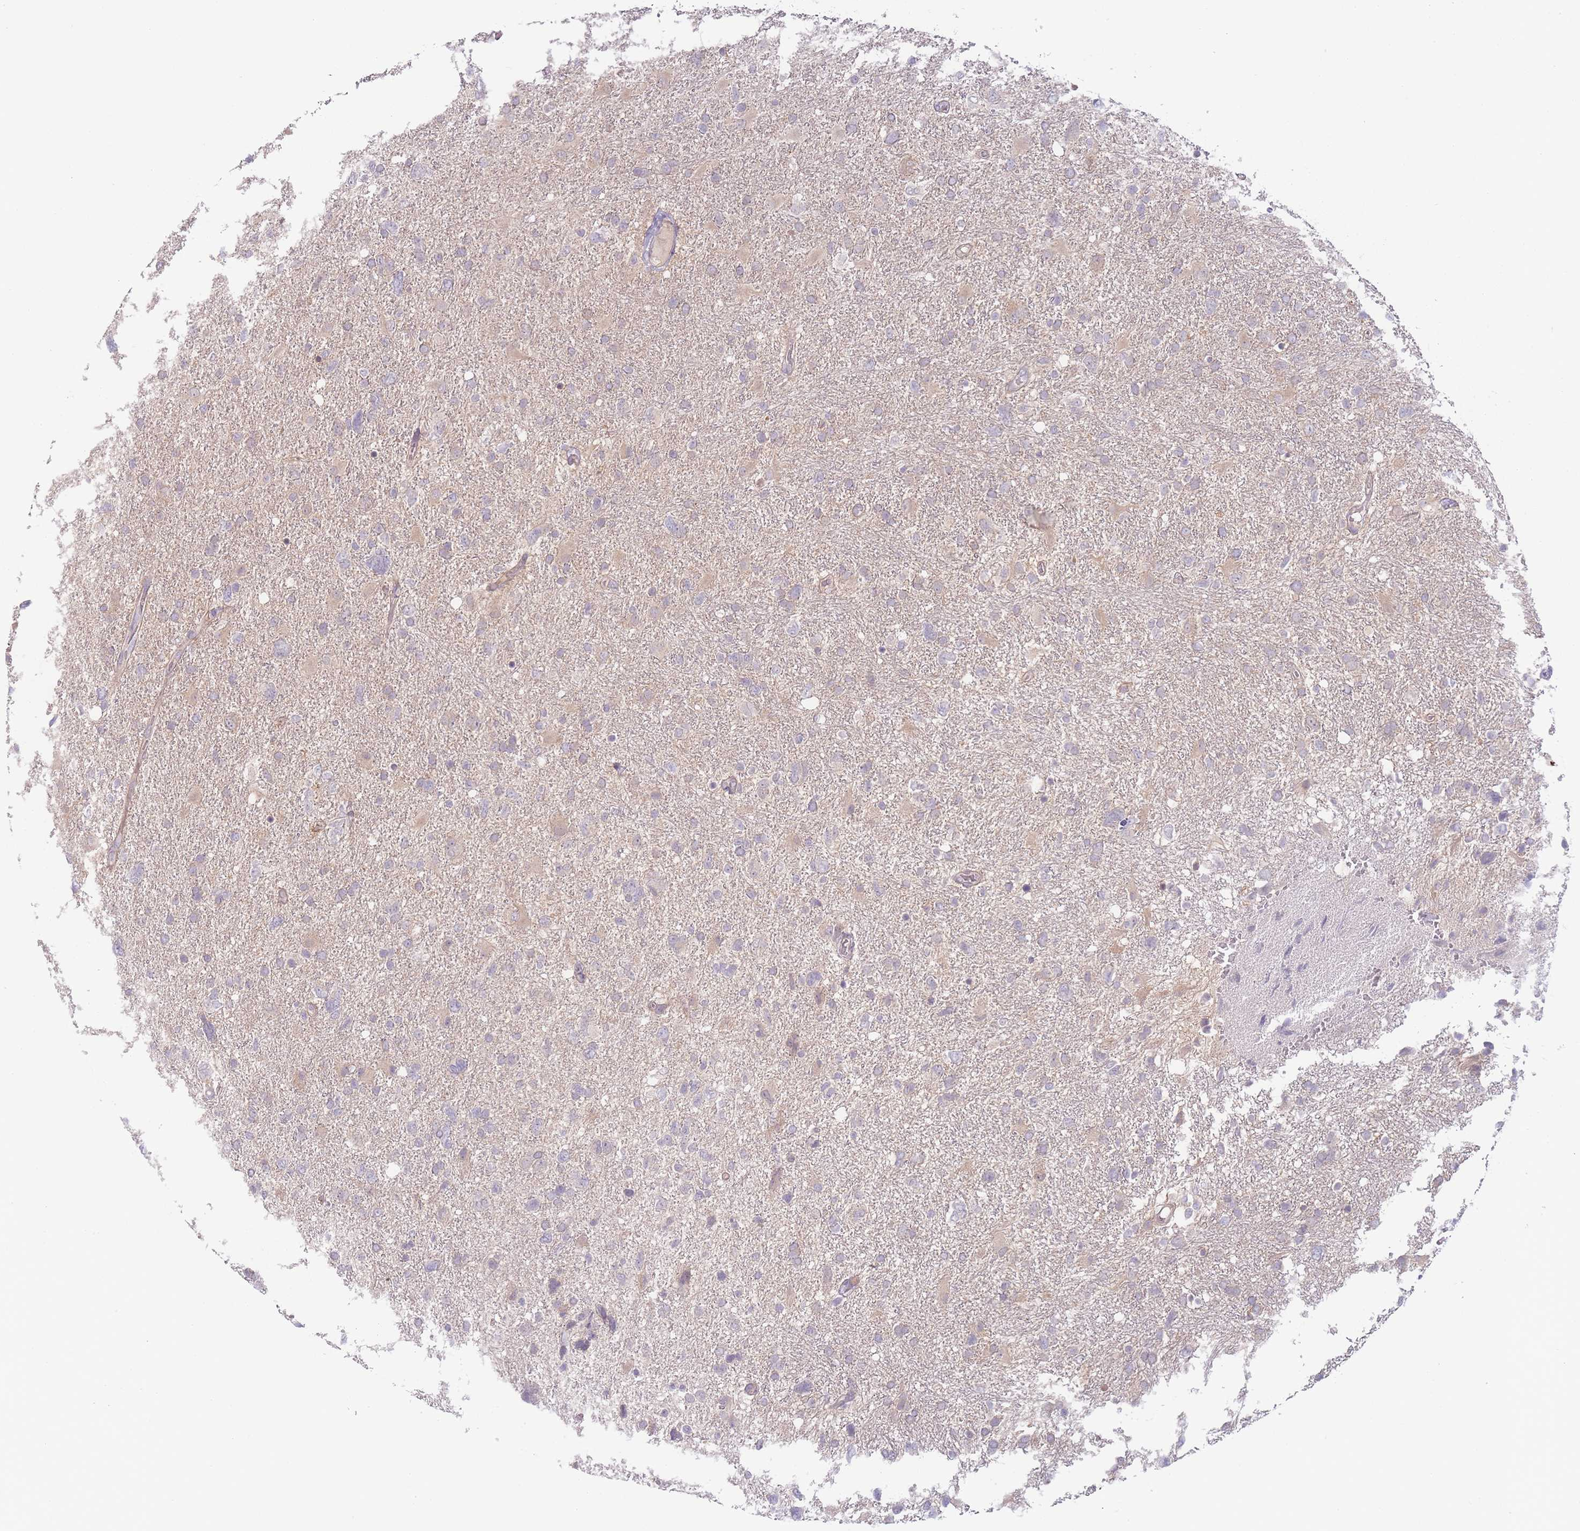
{"staining": {"intensity": "weak", "quantity": "<25%", "location": "cytoplasmic/membranous"}, "tissue": "glioma", "cell_type": "Tumor cells", "image_type": "cancer", "snomed": [{"axis": "morphology", "description": "Glioma, malignant, High grade"}, {"axis": "topography", "description": "Brain"}], "caption": "Malignant glioma (high-grade) was stained to show a protein in brown. There is no significant positivity in tumor cells.", "gene": "SPHKAP", "patient": {"sex": "male", "age": 61}}